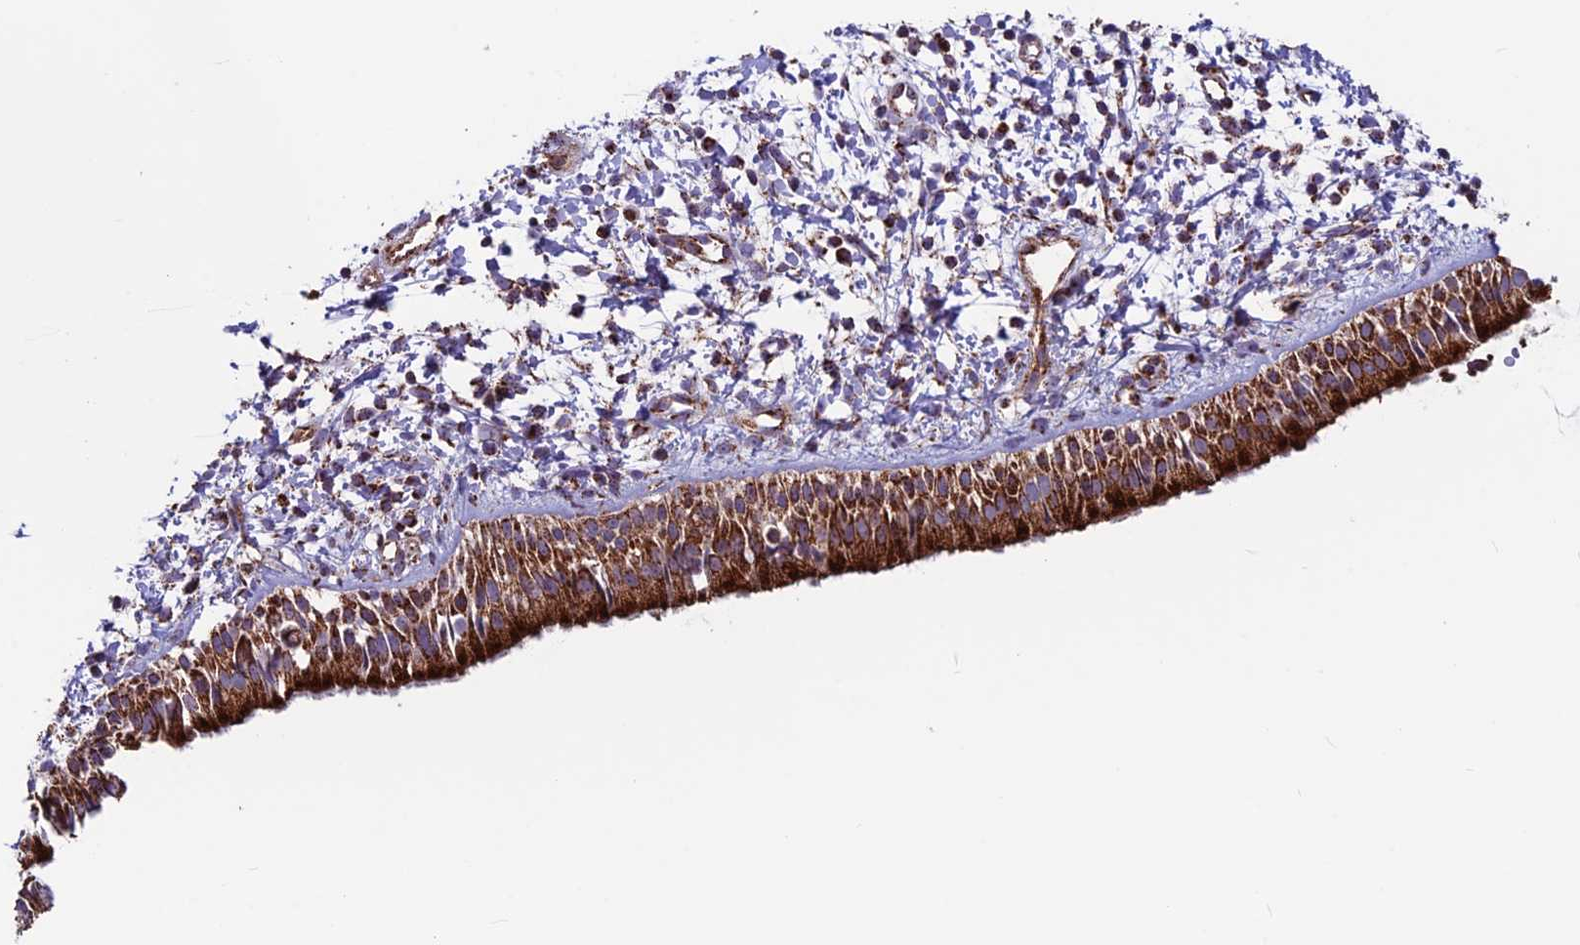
{"staining": {"intensity": "strong", "quantity": ">75%", "location": "cytoplasmic/membranous"}, "tissue": "nasopharynx", "cell_type": "Respiratory epithelial cells", "image_type": "normal", "snomed": [{"axis": "morphology", "description": "Normal tissue, NOS"}, {"axis": "topography", "description": "Nasopharynx"}], "caption": "IHC of benign human nasopharynx reveals high levels of strong cytoplasmic/membranous positivity in about >75% of respiratory epithelial cells. (DAB = brown stain, brightfield microscopy at high magnification).", "gene": "MRPS18B", "patient": {"sex": "male", "age": 22}}